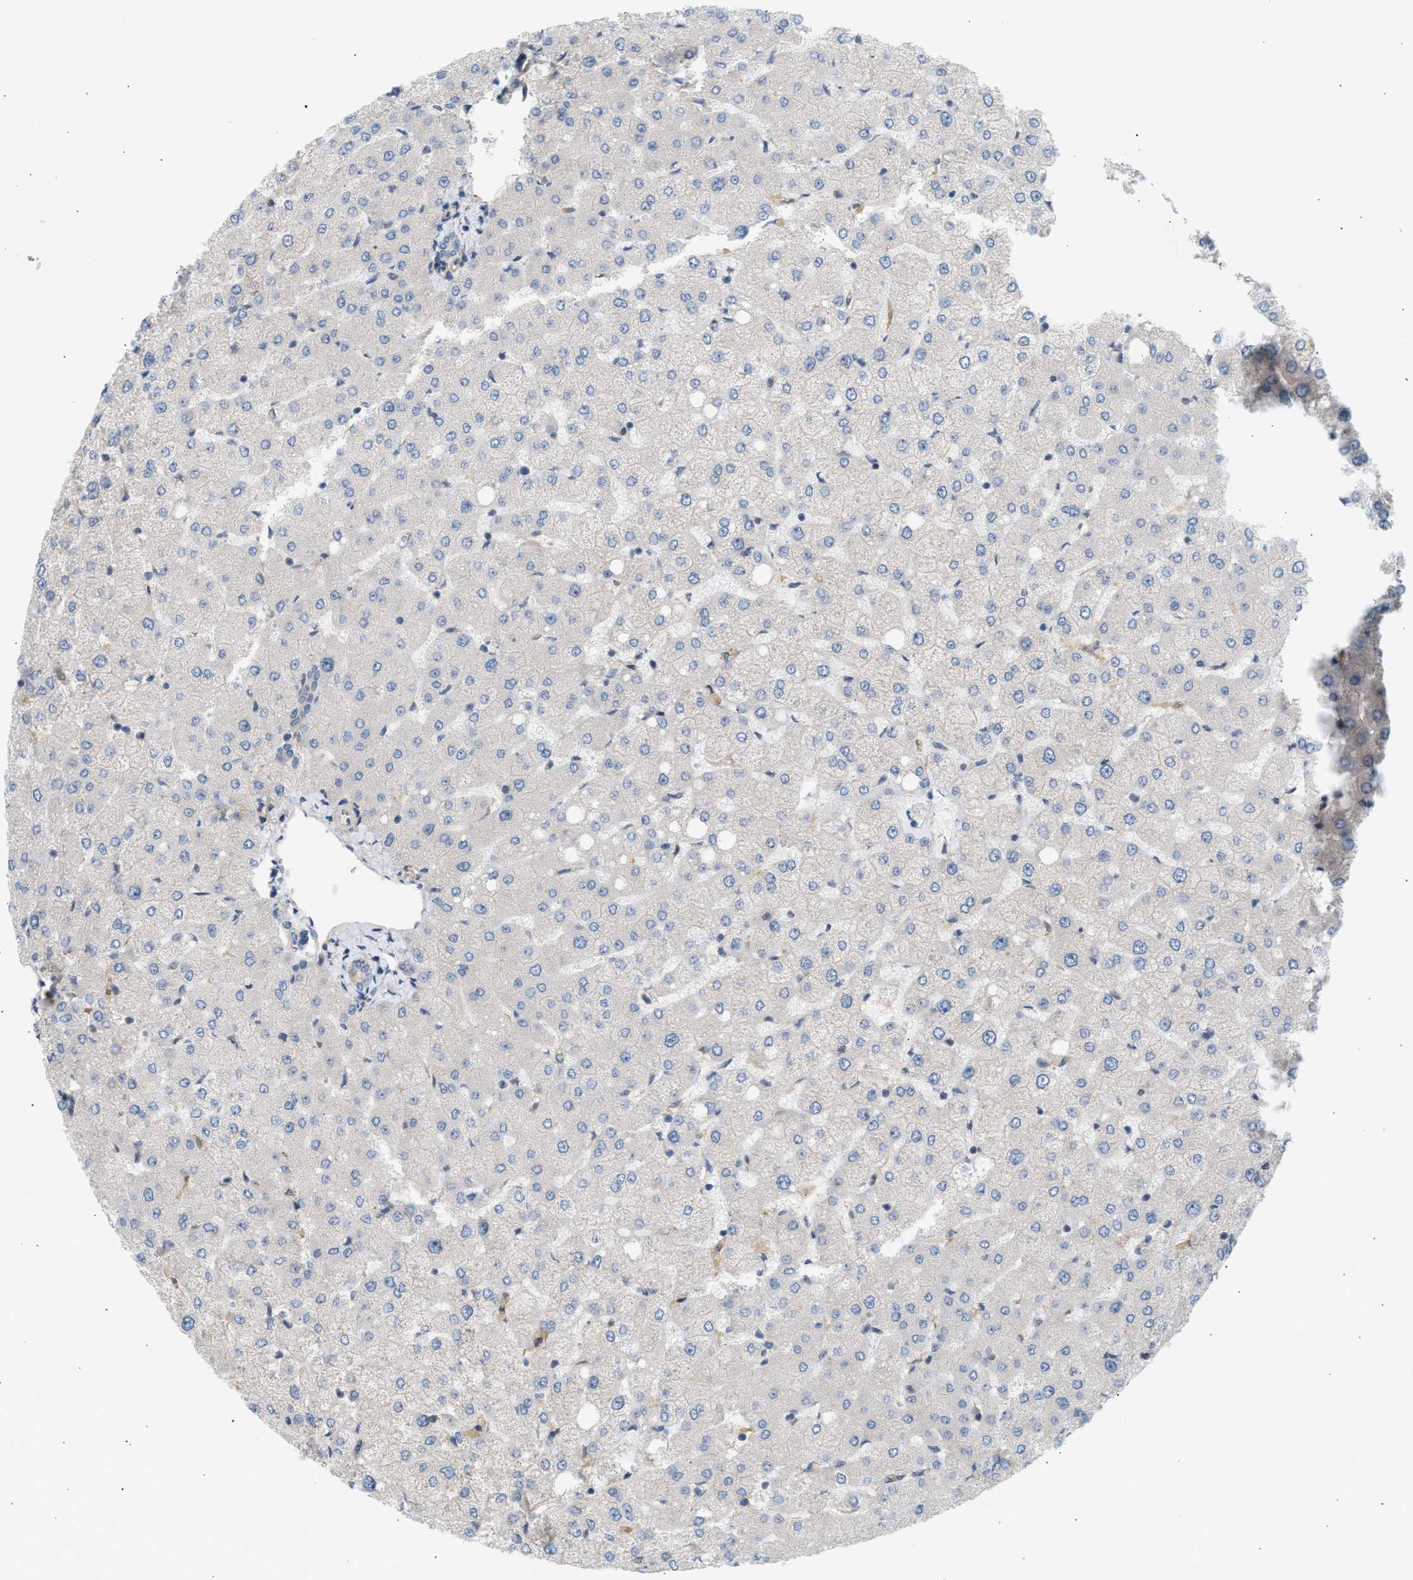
{"staining": {"intensity": "negative", "quantity": "none", "location": "none"}, "tissue": "liver", "cell_type": "Cholangiocytes", "image_type": "normal", "snomed": [{"axis": "morphology", "description": "Normal tissue, NOS"}, {"axis": "topography", "description": "Liver"}], "caption": "A histopathology image of liver stained for a protein demonstrates no brown staining in cholangiocytes. (DAB (3,3'-diaminobenzidine) IHC, high magnification).", "gene": "PAFAH1B1", "patient": {"sex": "female", "age": 54}}